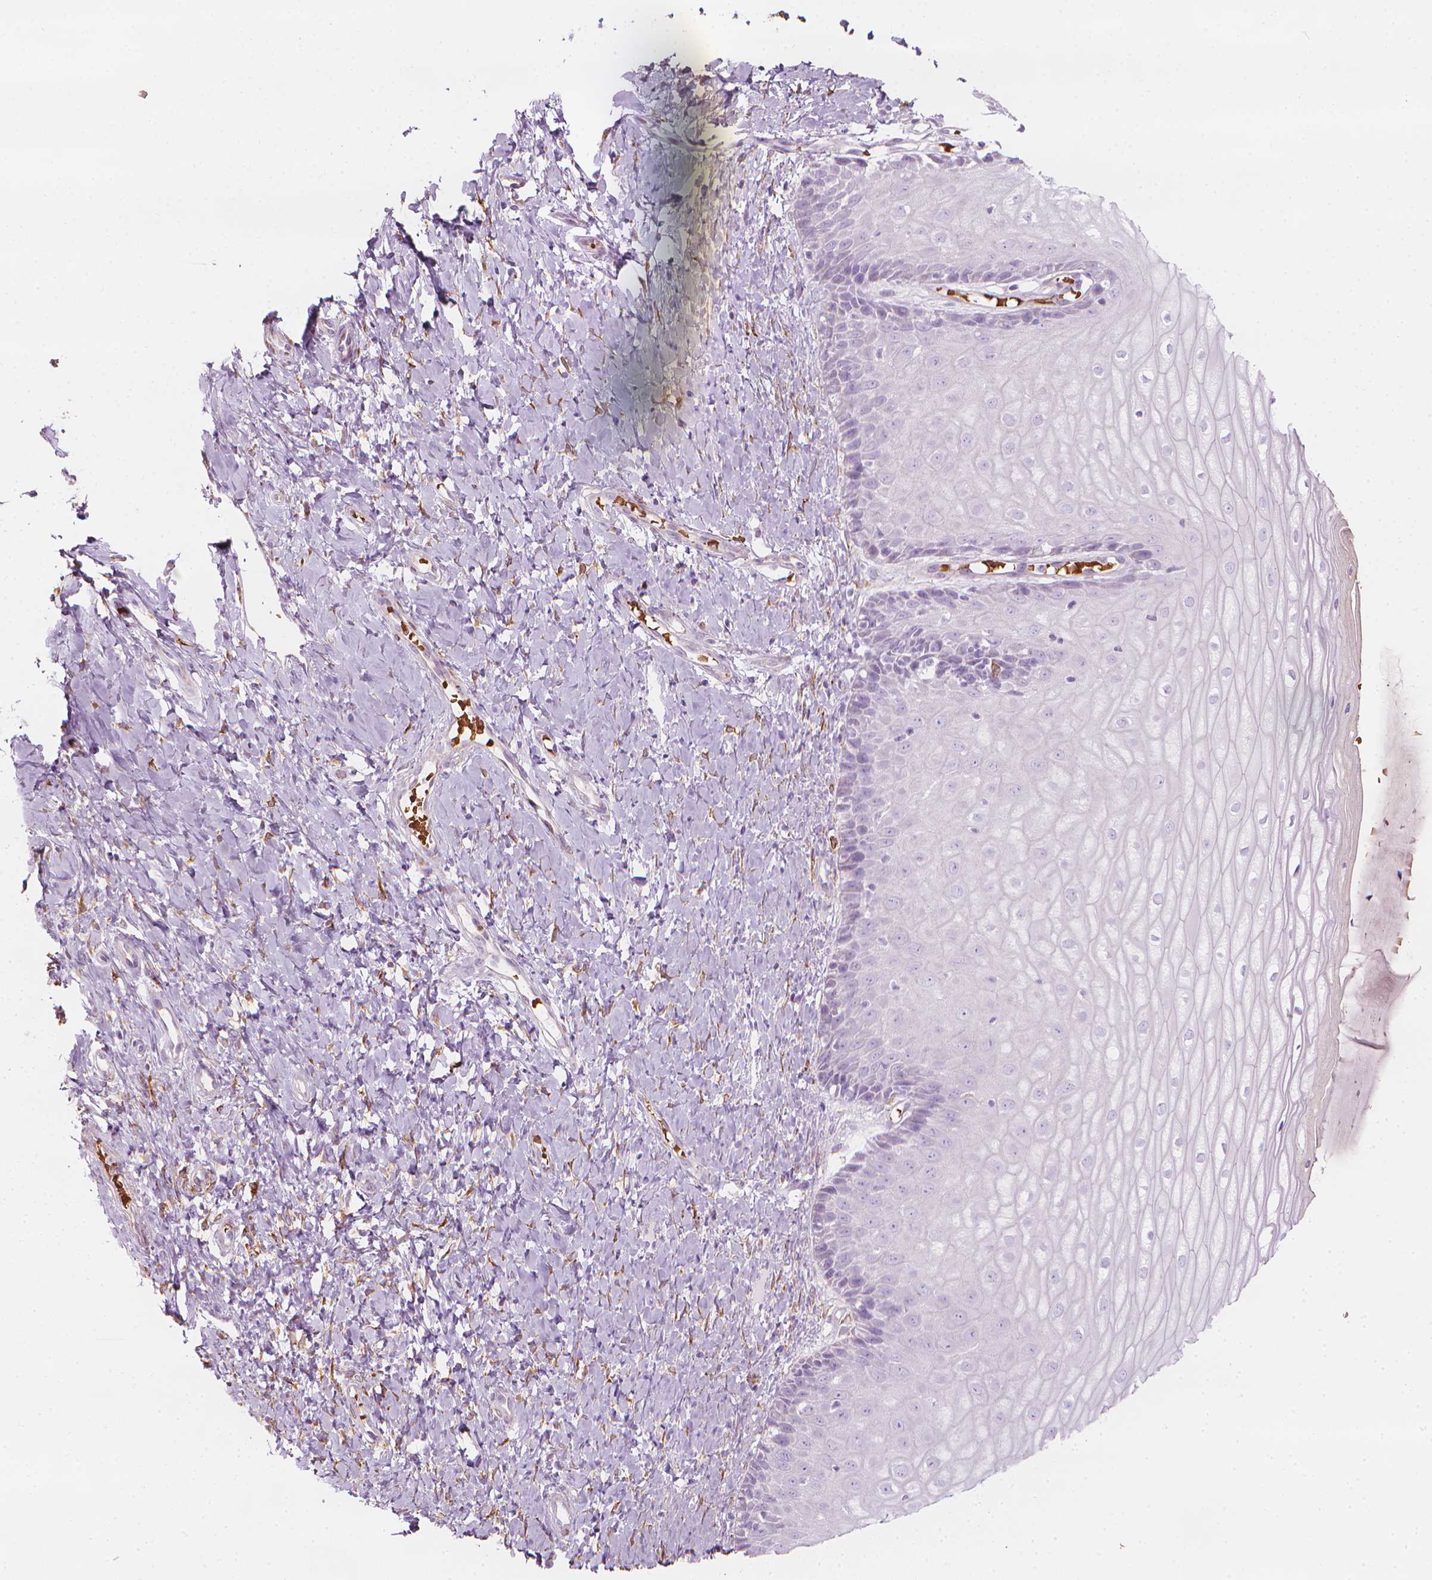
{"staining": {"intensity": "moderate", "quantity": "<25%", "location": "cytoplasmic/membranous"}, "tissue": "cervix", "cell_type": "Glandular cells", "image_type": "normal", "snomed": [{"axis": "morphology", "description": "Normal tissue, NOS"}, {"axis": "topography", "description": "Cervix"}], "caption": "A micrograph of cervix stained for a protein demonstrates moderate cytoplasmic/membranous brown staining in glandular cells. Using DAB (brown) and hematoxylin (blue) stains, captured at high magnification using brightfield microscopy.", "gene": "CES1", "patient": {"sex": "female", "age": 37}}